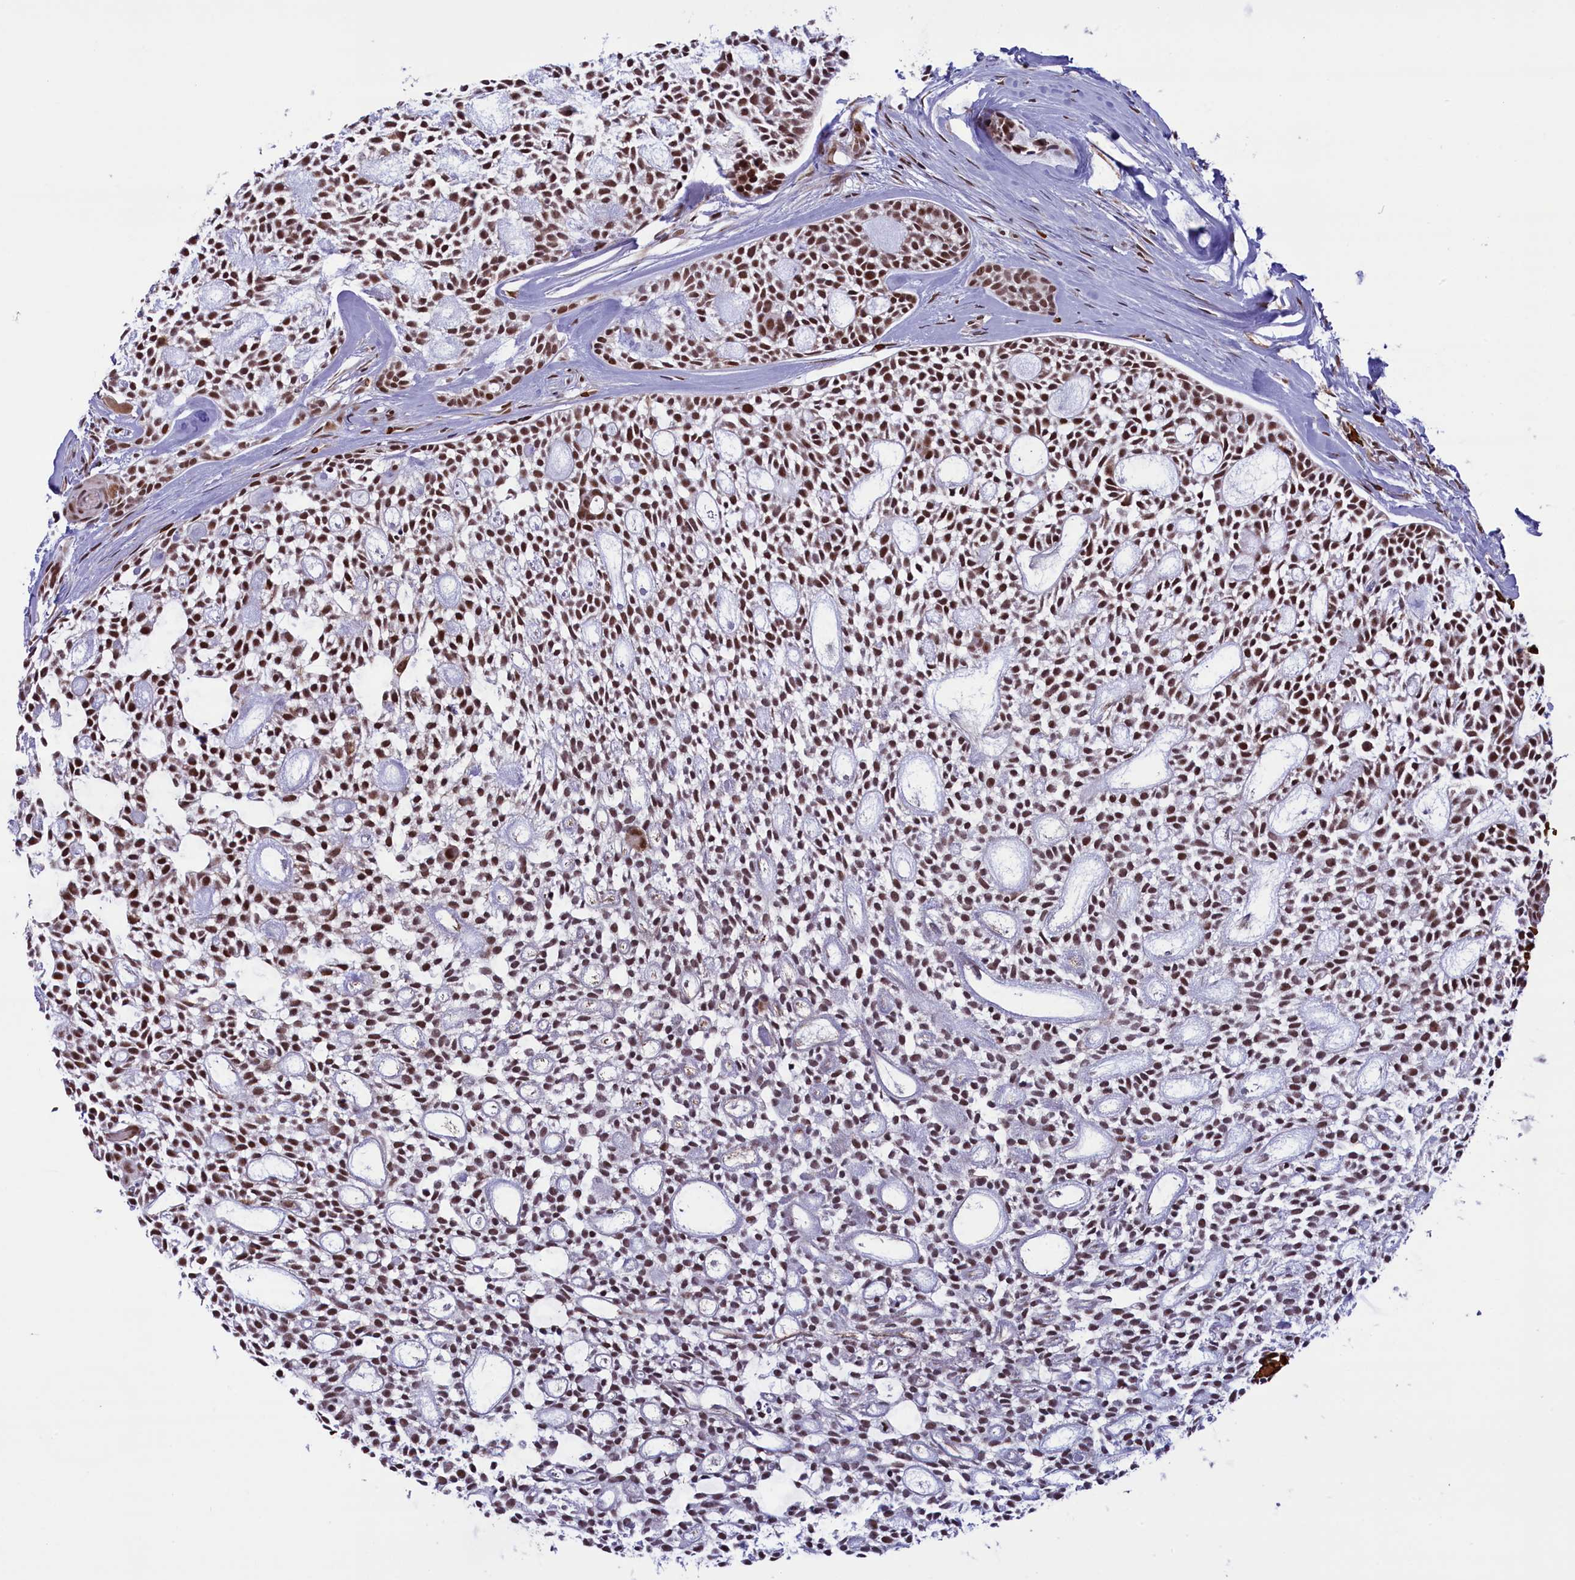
{"staining": {"intensity": "moderate", "quantity": ">75%", "location": "nuclear"}, "tissue": "head and neck cancer", "cell_type": "Tumor cells", "image_type": "cancer", "snomed": [{"axis": "morphology", "description": "Adenocarcinoma, NOS"}, {"axis": "topography", "description": "Subcutis"}, {"axis": "topography", "description": "Head-Neck"}], "caption": "Human head and neck adenocarcinoma stained for a protein (brown) displays moderate nuclear positive staining in about >75% of tumor cells.", "gene": "MPHOSPH8", "patient": {"sex": "female", "age": 73}}